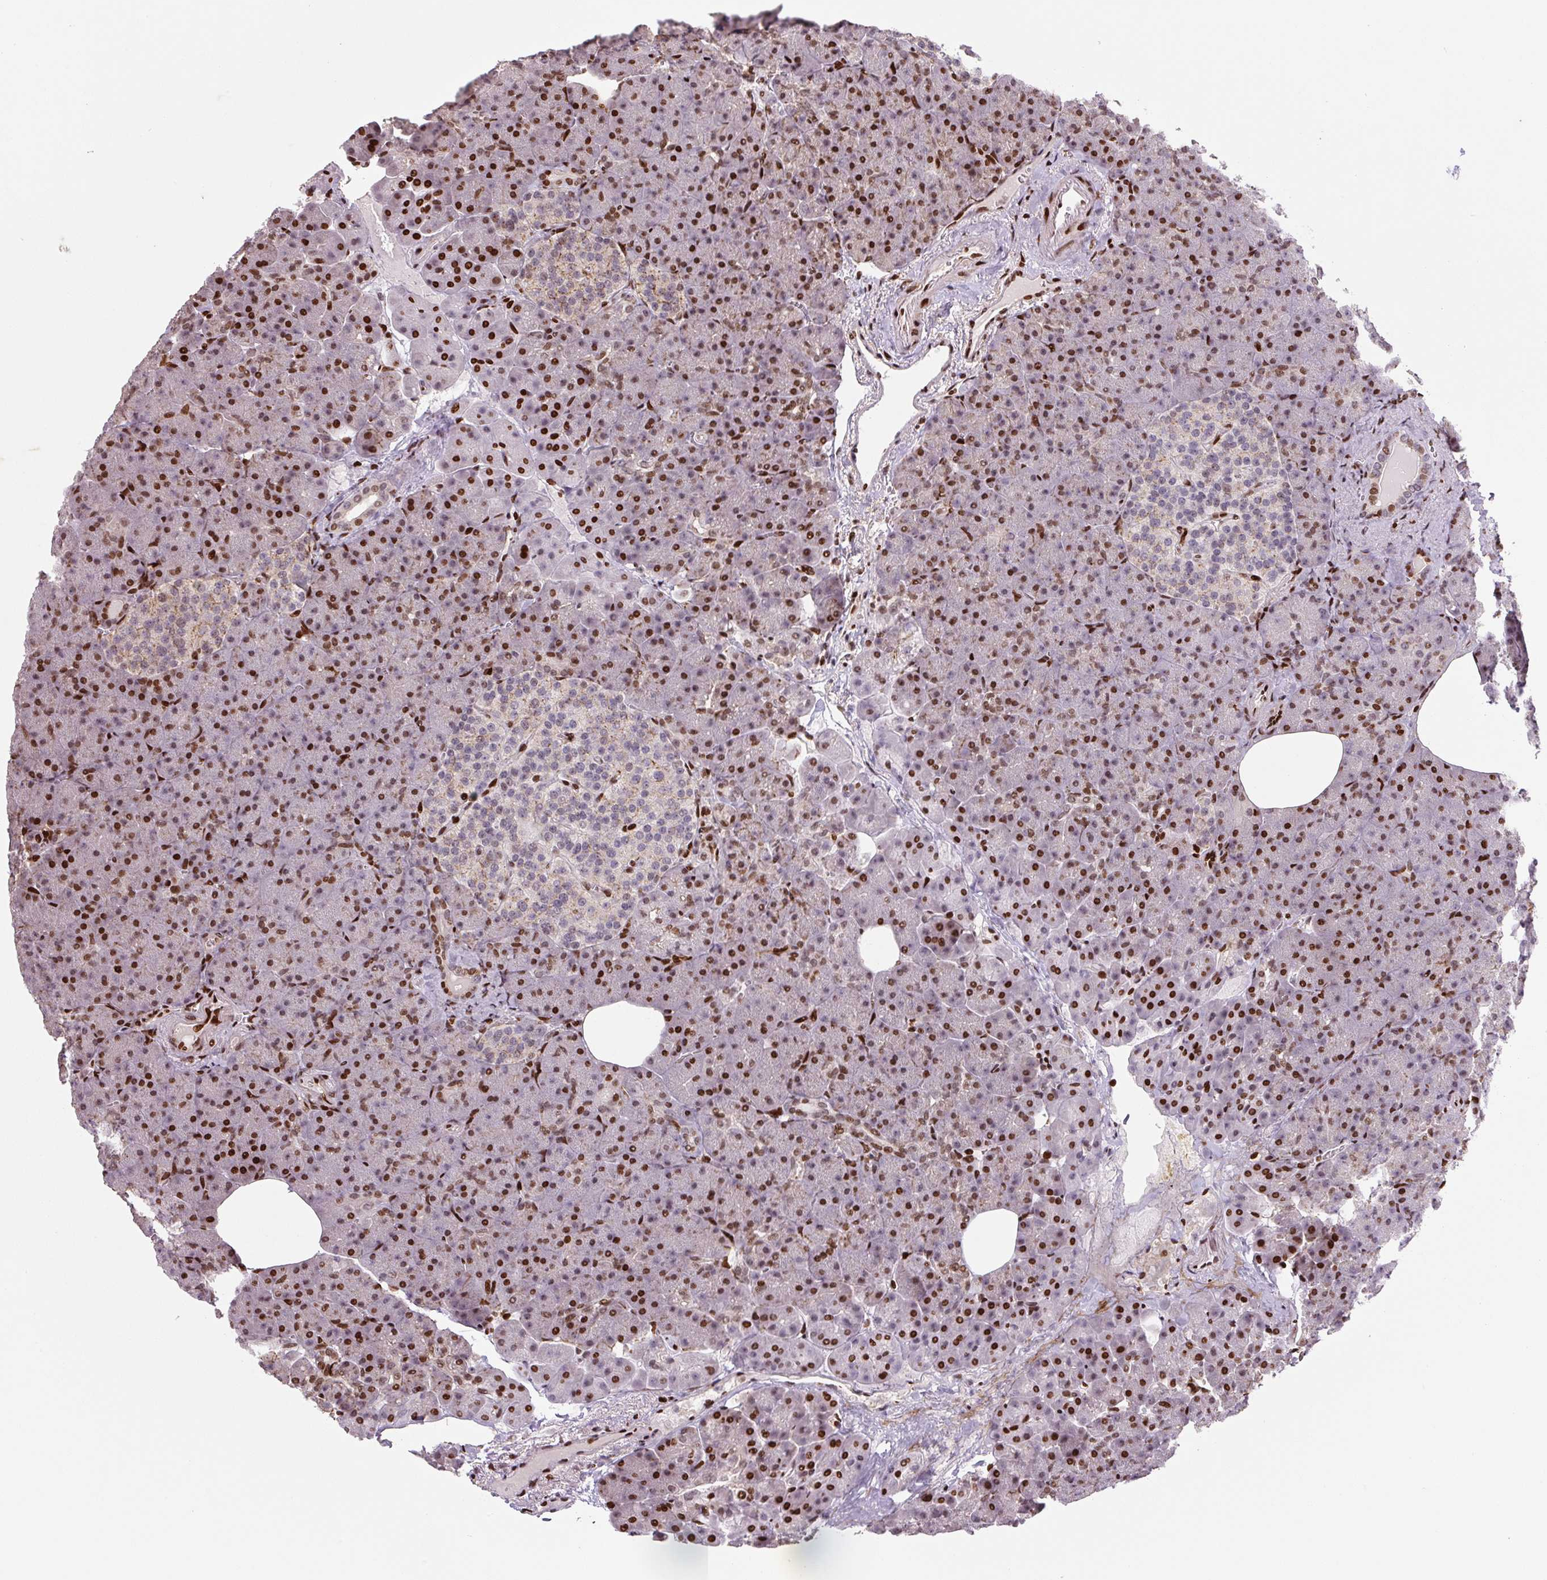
{"staining": {"intensity": "strong", "quantity": "25%-75%", "location": "cytoplasmic/membranous,nuclear"}, "tissue": "pancreas", "cell_type": "Exocrine glandular cells", "image_type": "normal", "snomed": [{"axis": "morphology", "description": "Normal tissue, NOS"}, {"axis": "topography", "description": "Pancreas"}], "caption": "Protein expression by IHC displays strong cytoplasmic/membranous,nuclear expression in about 25%-75% of exocrine glandular cells in benign pancreas.", "gene": "PYDC2", "patient": {"sex": "female", "age": 74}}